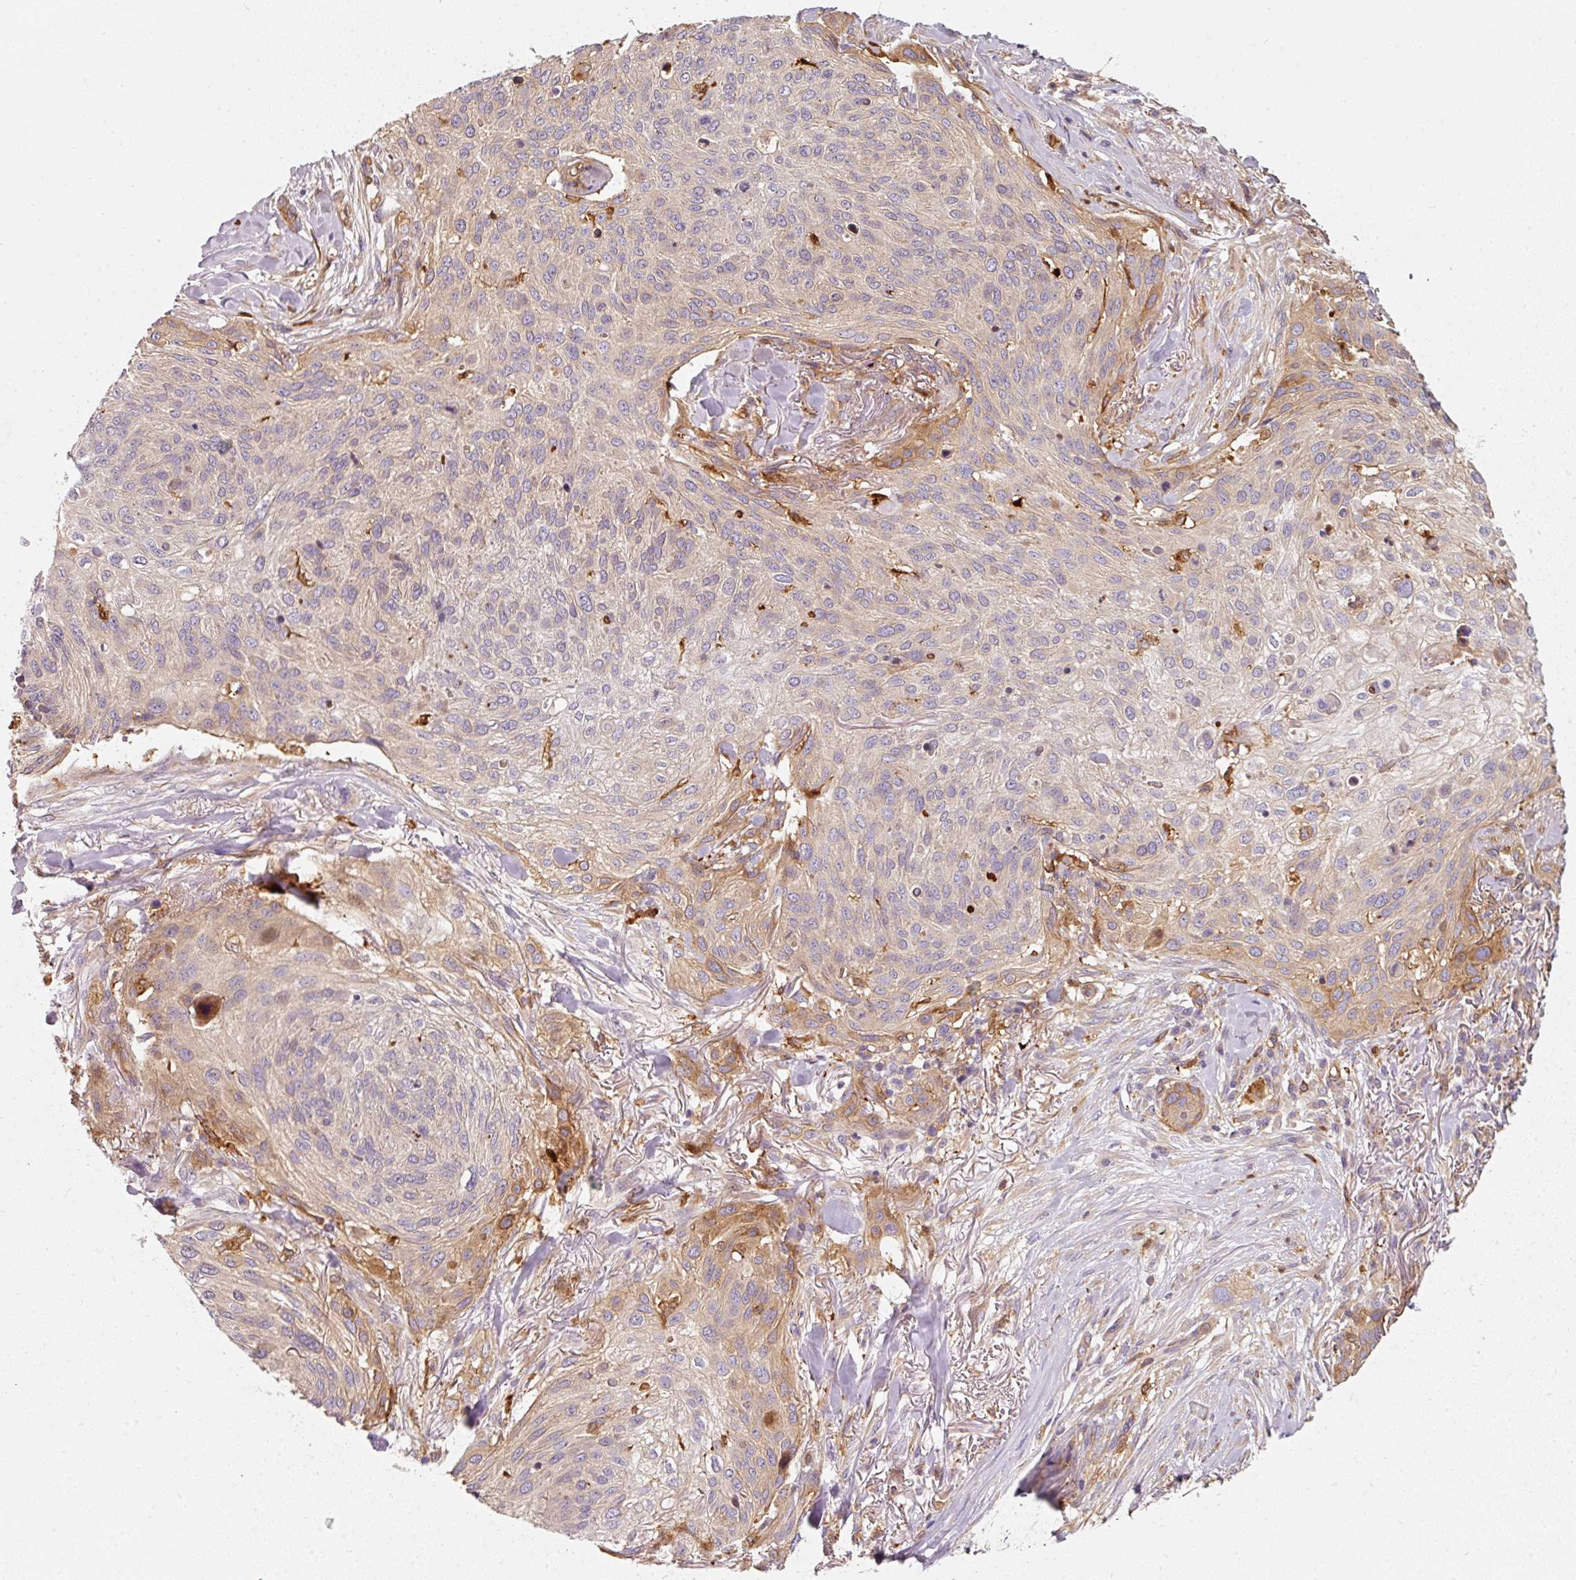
{"staining": {"intensity": "moderate", "quantity": "<25%", "location": "cytoplasmic/membranous"}, "tissue": "skin cancer", "cell_type": "Tumor cells", "image_type": "cancer", "snomed": [{"axis": "morphology", "description": "Squamous cell carcinoma, NOS"}, {"axis": "topography", "description": "Skin"}], "caption": "DAB immunohistochemical staining of human skin squamous cell carcinoma demonstrates moderate cytoplasmic/membranous protein staining in about <25% of tumor cells.", "gene": "IQGAP2", "patient": {"sex": "female", "age": 87}}